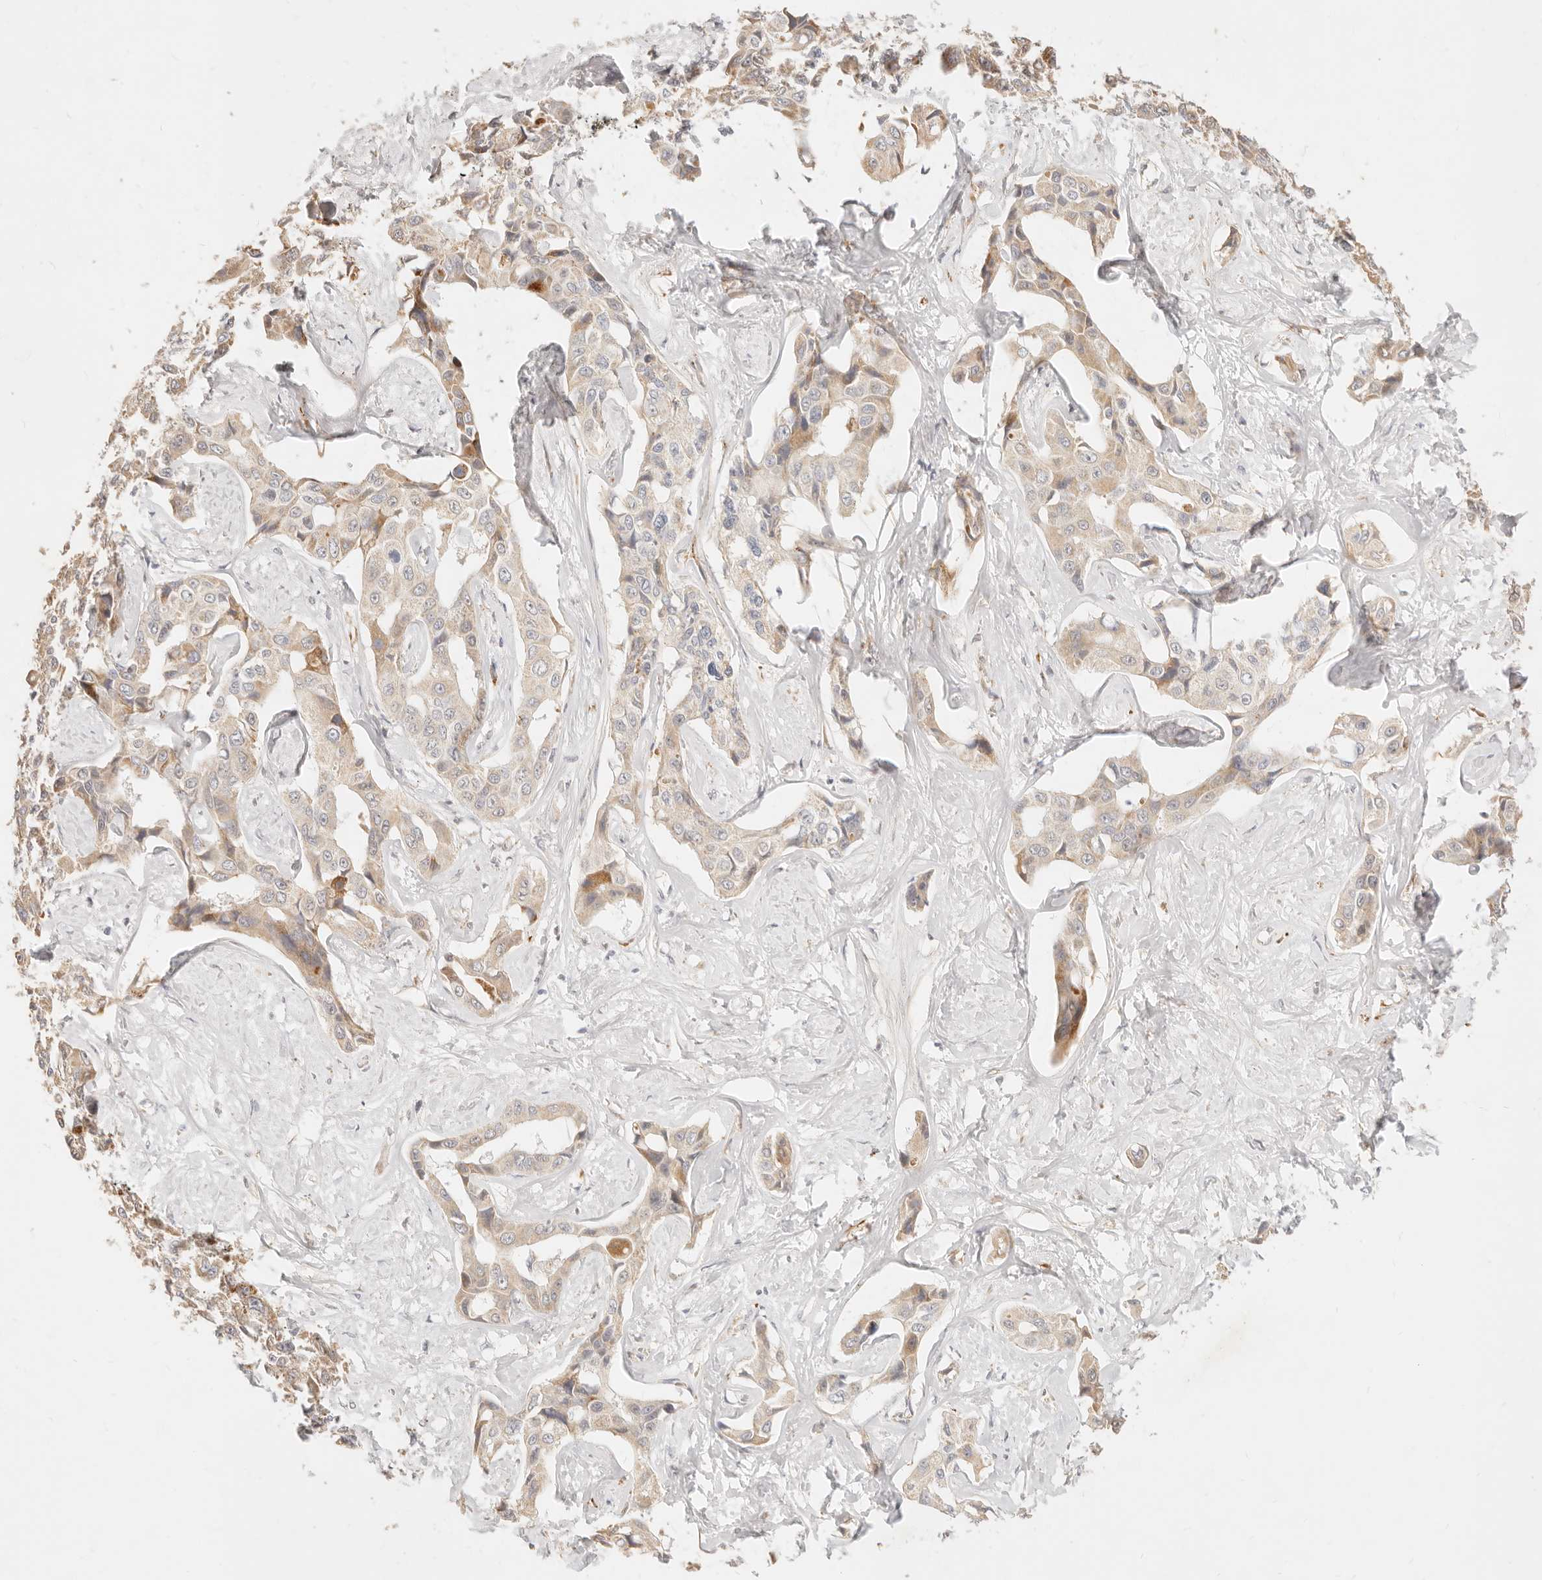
{"staining": {"intensity": "weak", "quantity": "25%-75%", "location": "cytoplasmic/membranous"}, "tissue": "liver cancer", "cell_type": "Tumor cells", "image_type": "cancer", "snomed": [{"axis": "morphology", "description": "Cholangiocarcinoma"}, {"axis": "topography", "description": "Liver"}], "caption": "Immunohistochemistry (IHC) histopathology image of liver cancer stained for a protein (brown), which displays low levels of weak cytoplasmic/membranous staining in approximately 25%-75% of tumor cells.", "gene": "RUBCNL", "patient": {"sex": "male", "age": 59}}